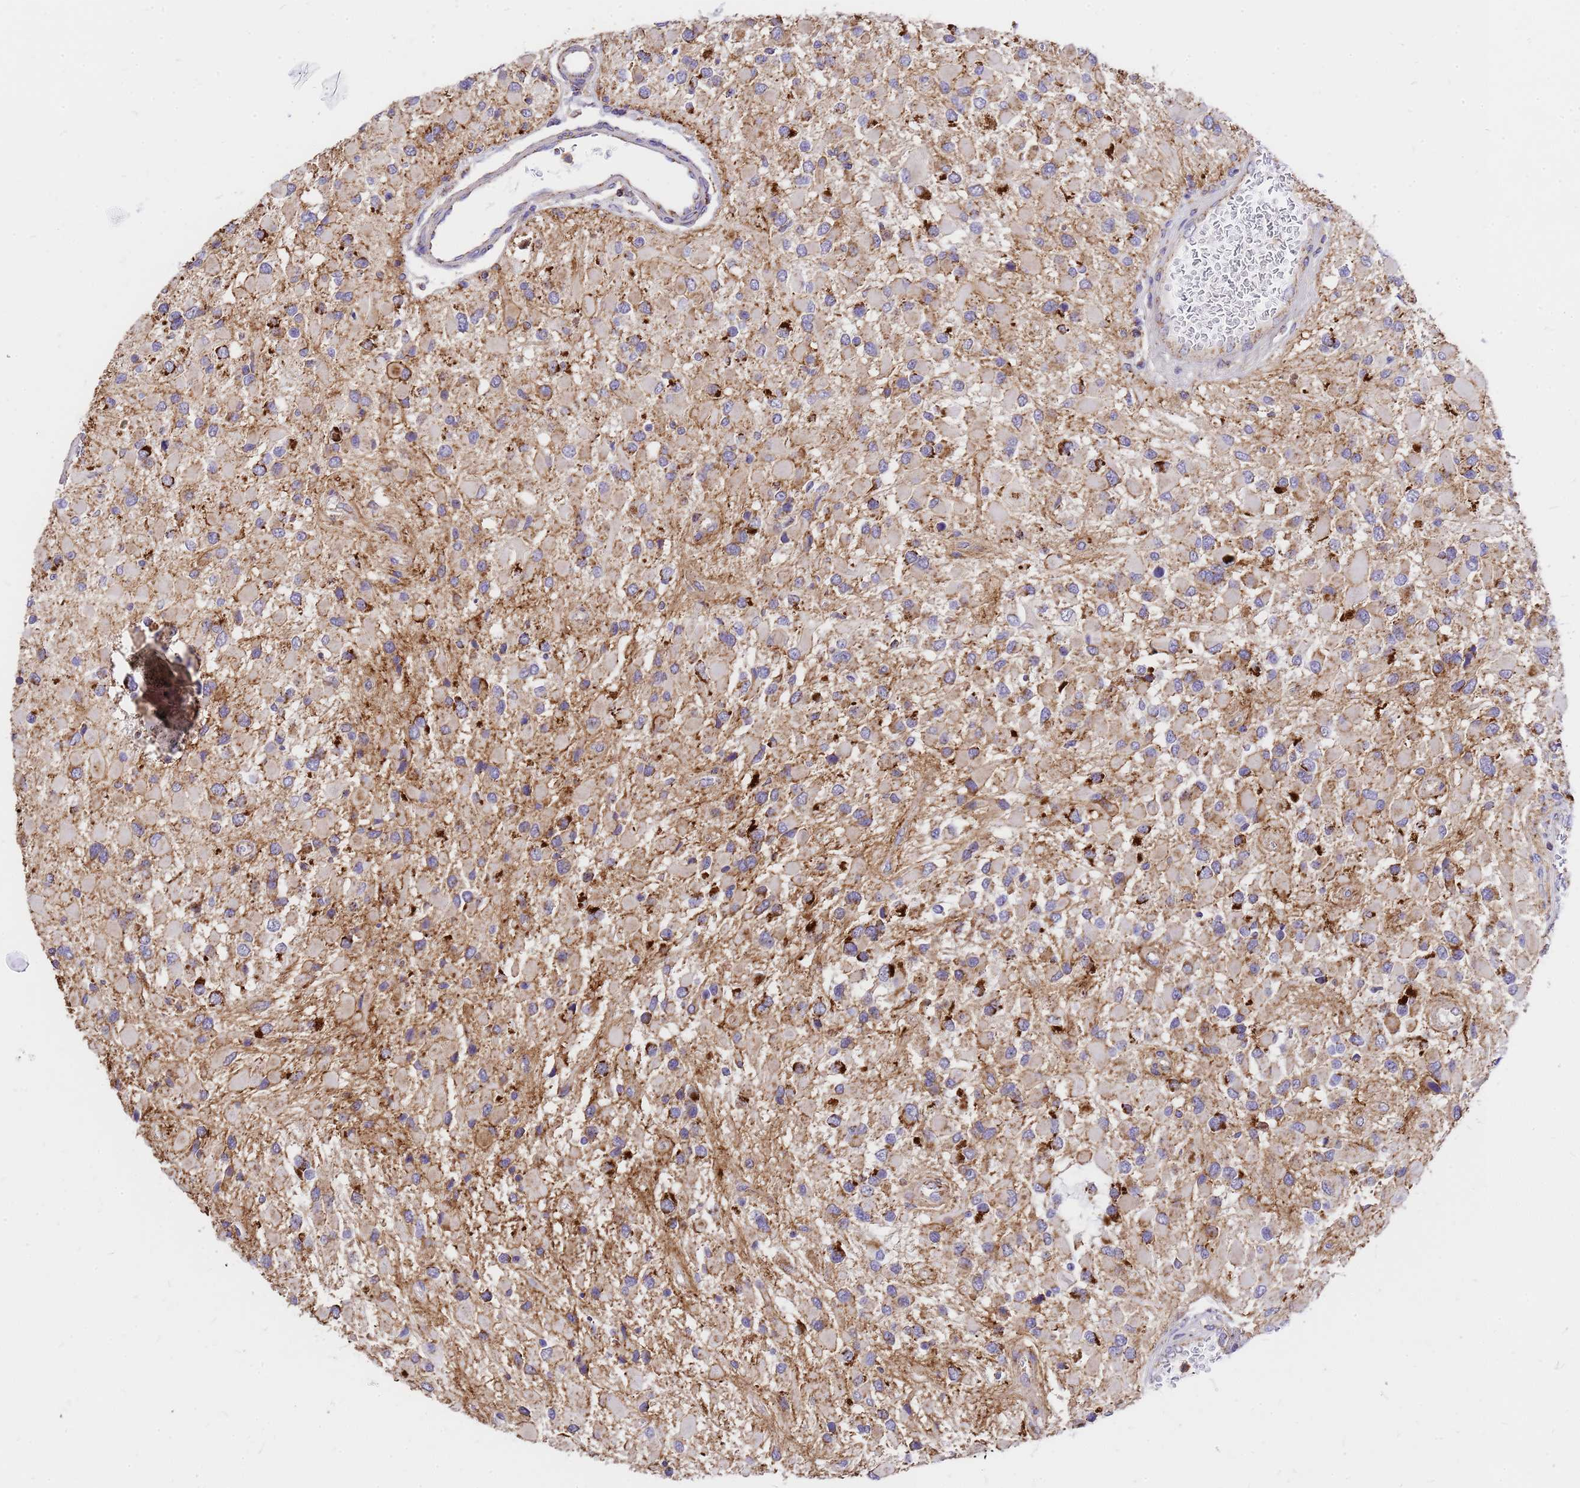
{"staining": {"intensity": "moderate", "quantity": "25%-75%", "location": "cytoplasmic/membranous"}, "tissue": "glioma", "cell_type": "Tumor cells", "image_type": "cancer", "snomed": [{"axis": "morphology", "description": "Glioma, malignant, High grade"}, {"axis": "topography", "description": "Brain"}], "caption": "Malignant glioma (high-grade) stained with DAB (3,3'-diaminobenzidine) IHC shows medium levels of moderate cytoplasmic/membranous staining in about 25%-75% of tumor cells.", "gene": "MRPS26", "patient": {"sex": "male", "age": 53}}